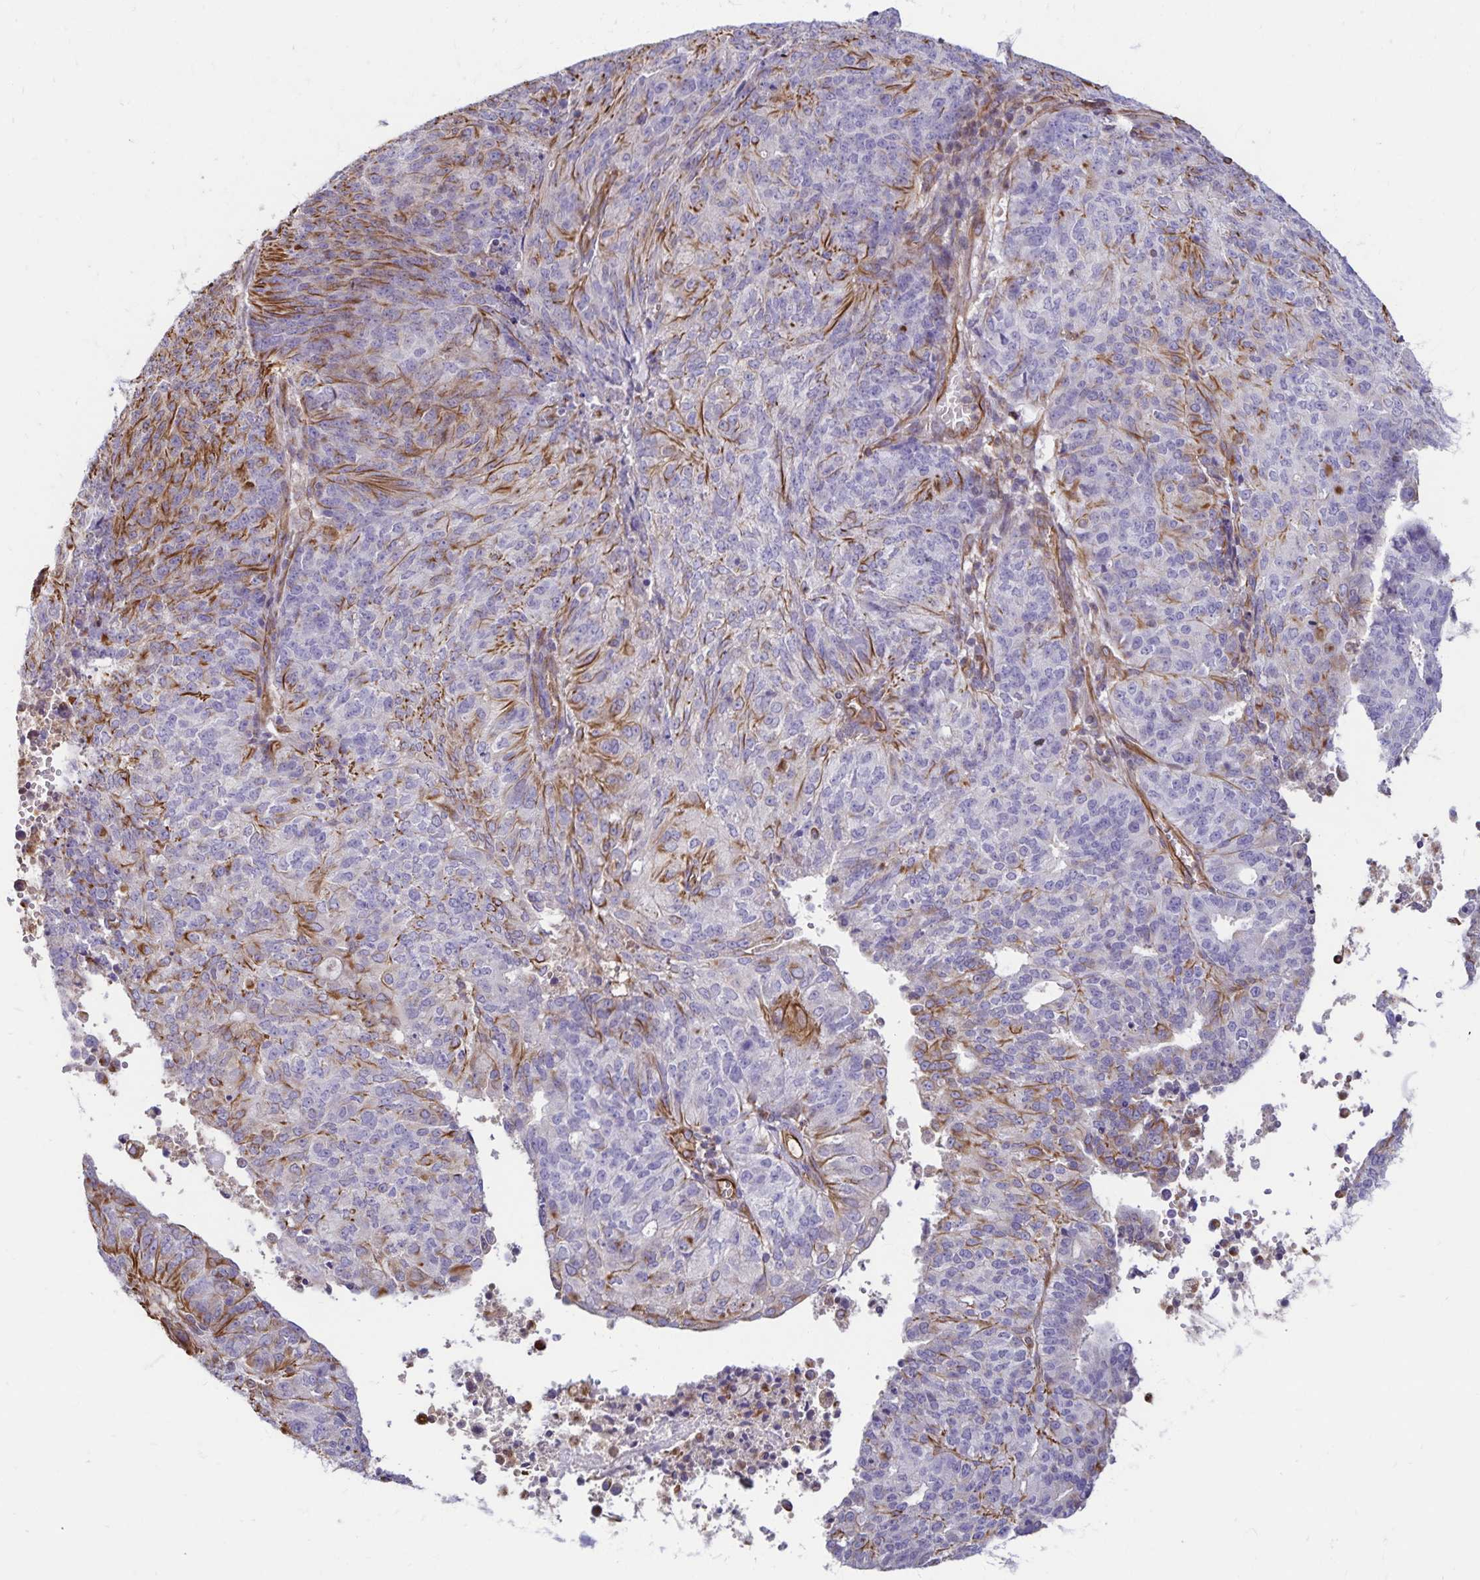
{"staining": {"intensity": "moderate", "quantity": "<25%", "location": "cytoplasmic/membranous"}, "tissue": "endometrial cancer", "cell_type": "Tumor cells", "image_type": "cancer", "snomed": [{"axis": "morphology", "description": "Adenocarcinoma, NOS"}, {"axis": "topography", "description": "Endometrium"}], "caption": "The micrograph exhibits staining of endometrial cancer, revealing moderate cytoplasmic/membranous protein staining (brown color) within tumor cells.", "gene": "TRPV6", "patient": {"sex": "female", "age": 82}}